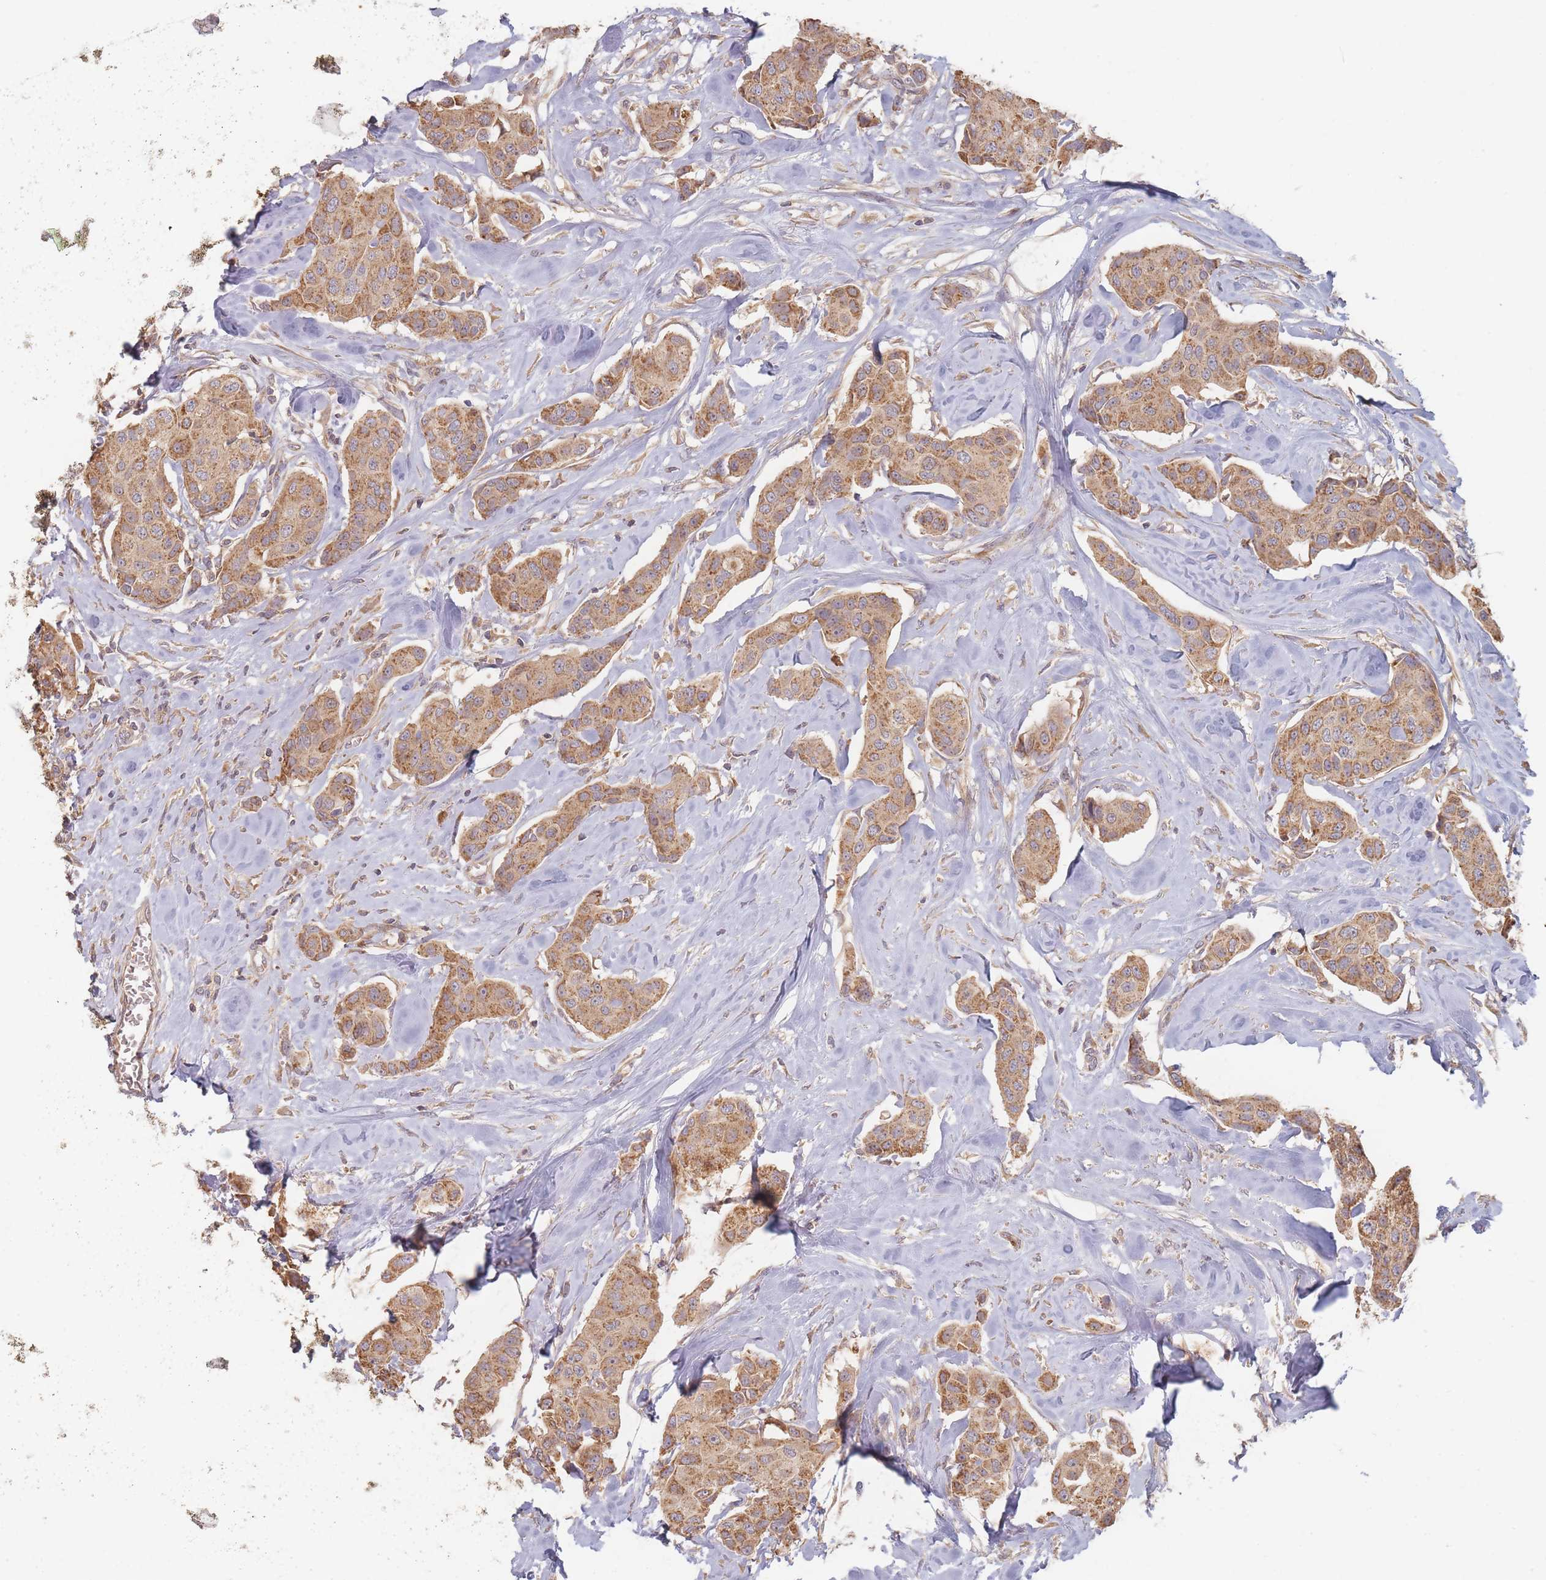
{"staining": {"intensity": "moderate", "quantity": ">75%", "location": "cytoplasmic/membranous"}, "tissue": "breast cancer", "cell_type": "Tumor cells", "image_type": "cancer", "snomed": [{"axis": "morphology", "description": "Duct carcinoma"}, {"axis": "topography", "description": "Breast"}, {"axis": "topography", "description": "Lymph node"}], "caption": "Approximately >75% of tumor cells in human breast cancer (intraductal carcinoma) exhibit moderate cytoplasmic/membranous protein positivity as visualized by brown immunohistochemical staining.", "gene": "SLC35F3", "patient": {"sex": "female", "age": 80}}